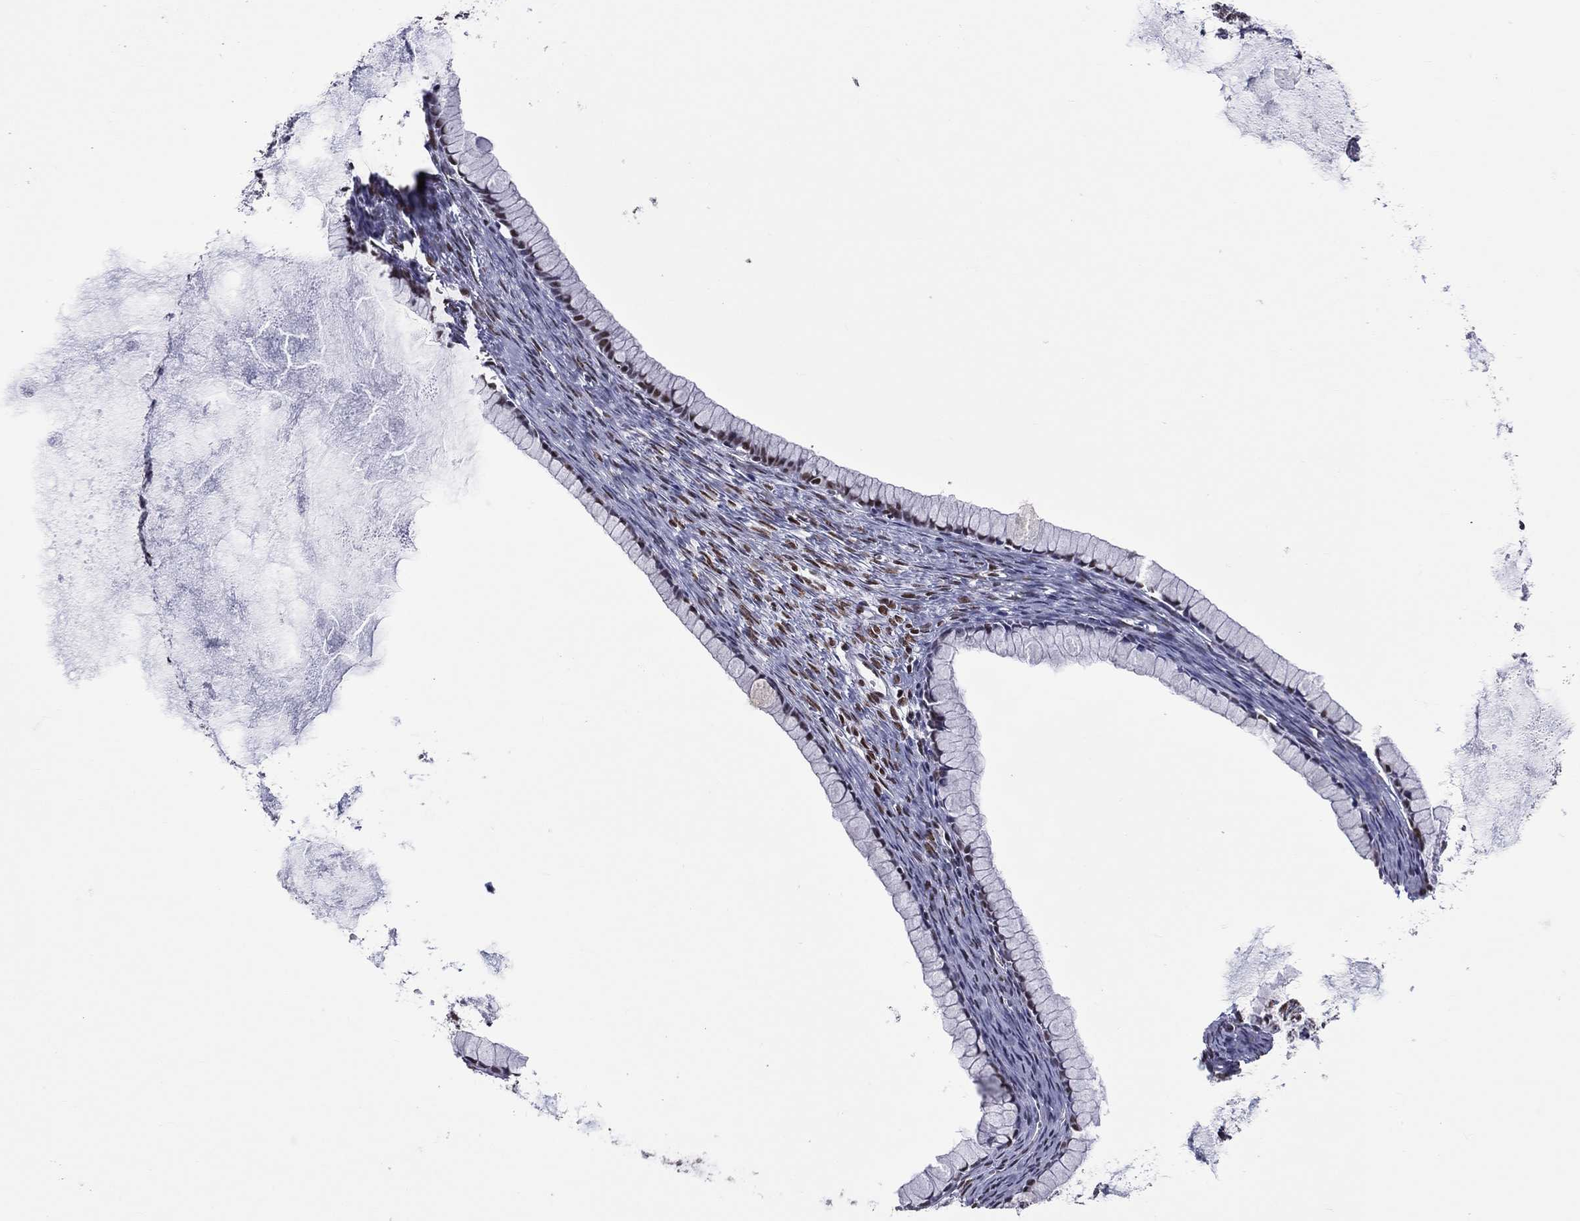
{"staining": {"intensity": "moderate", "quantity": ">75%", "location": "nuclear"}, "tissue": "ovarian cancer", "cell_type": "Tumor cells", "image_type": "cancer", "snomed": [{"axis": "morphology", "description": "Cystadenocarcinoma, mucinous, NOS"}, {"axis": "topography", "description": "Ovary"}], "caption": "The micrograph demonstrates immunohistochemical staining of ovarian cancer (mucinous cystadenocarcinoma). There is moderate nuclear expression is seen in approximately >75% of tumor cells.", "gene": "ZNF7", "patient": {"sex": "female", "age": 41}}